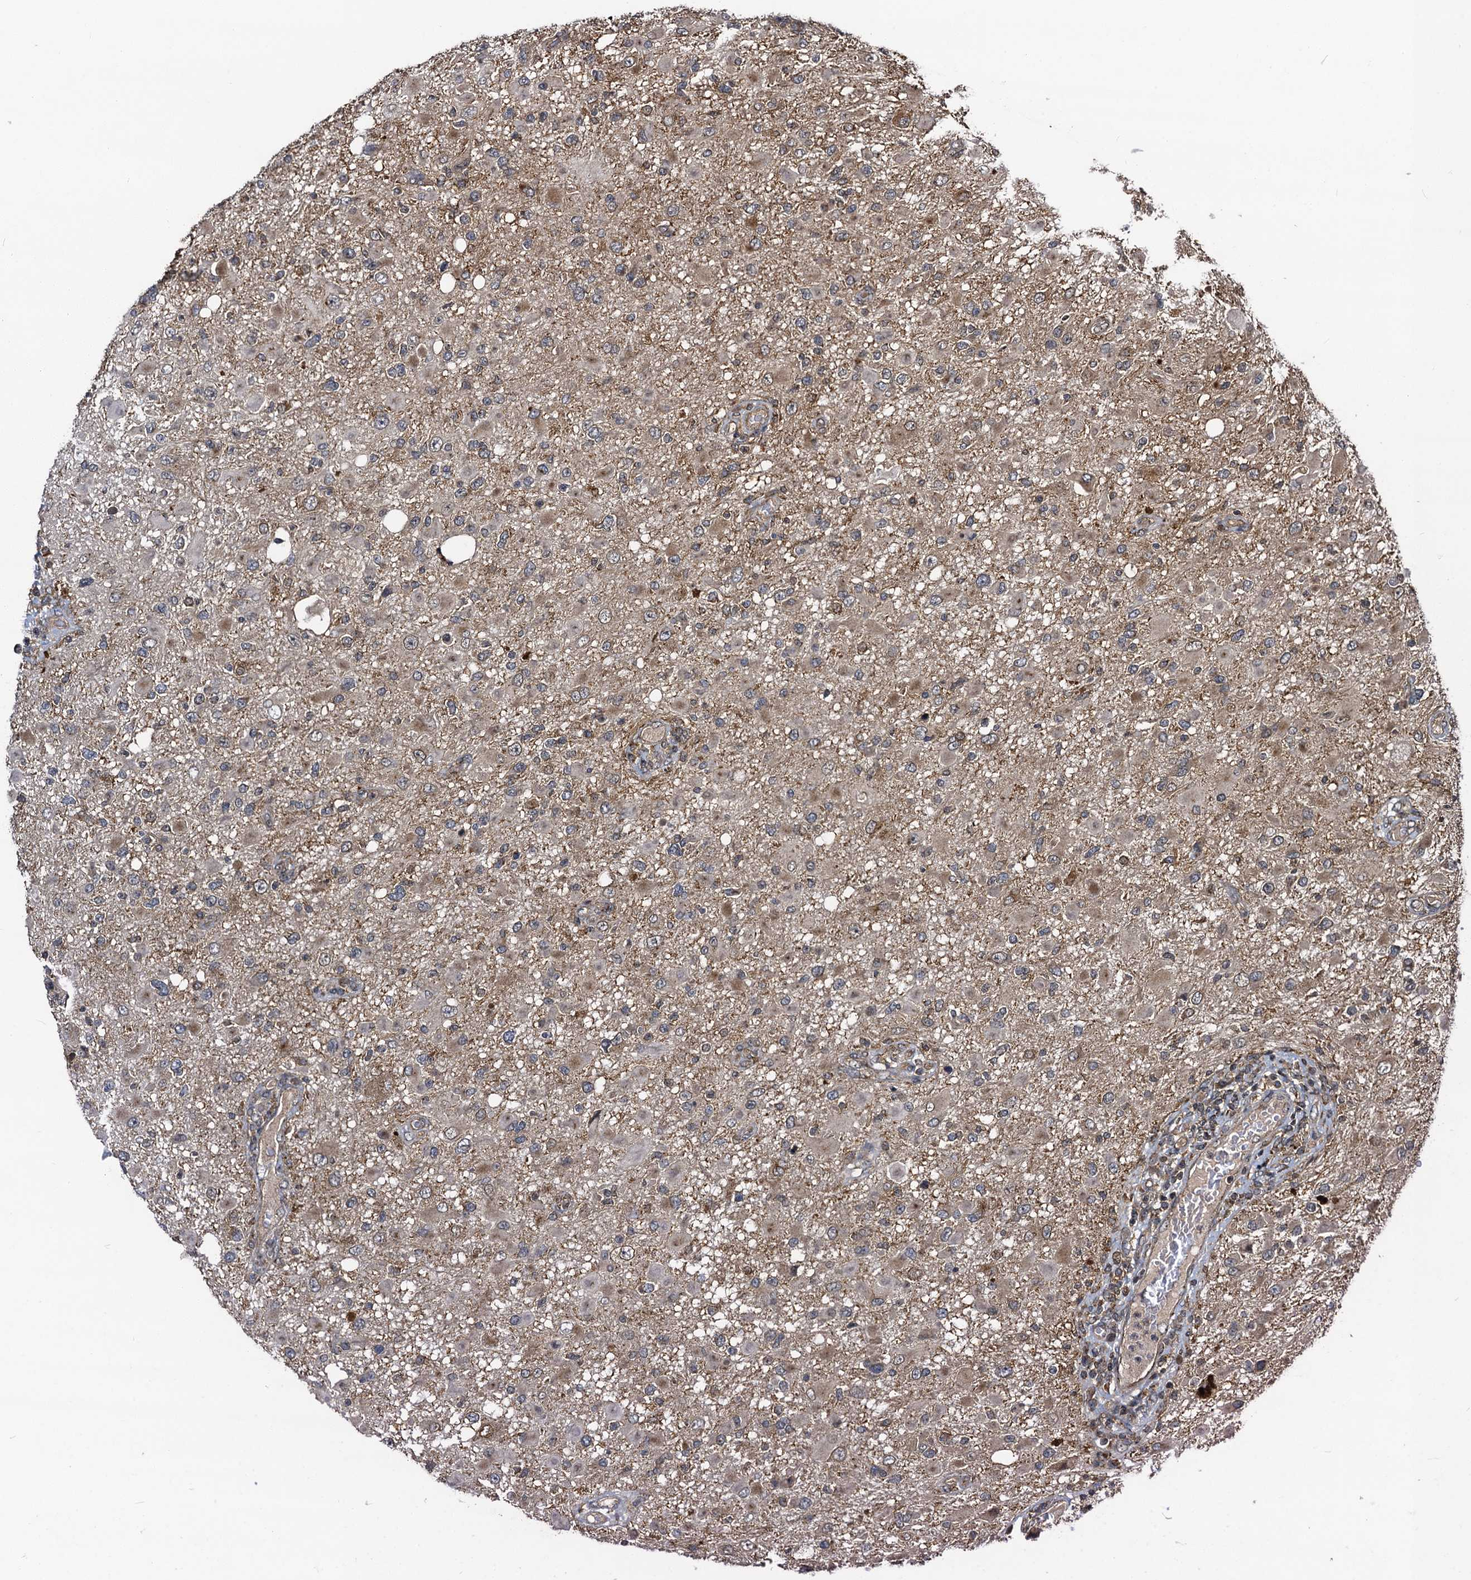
{"staining": {"intensity": "weak", "quantity": "<25%", "location": "cytoplasmic/membranous"}, "tissue": "glioma", "cell_type": "Tumor cells", "image_type": "cancer", "snomed": [{"axis": "morphology", "description": "Glioma, malignant, High grade"}, {"axis": "topography", "description": "Brain"}], "caption": "High power microscopy micrograph of an immunohistochemistry histopathology image of malignant glioma (high-grade), revealing no significant positivity in tumor cells.", "gene": "KXD1", "patient": {"sex": "male", "age": 53}}